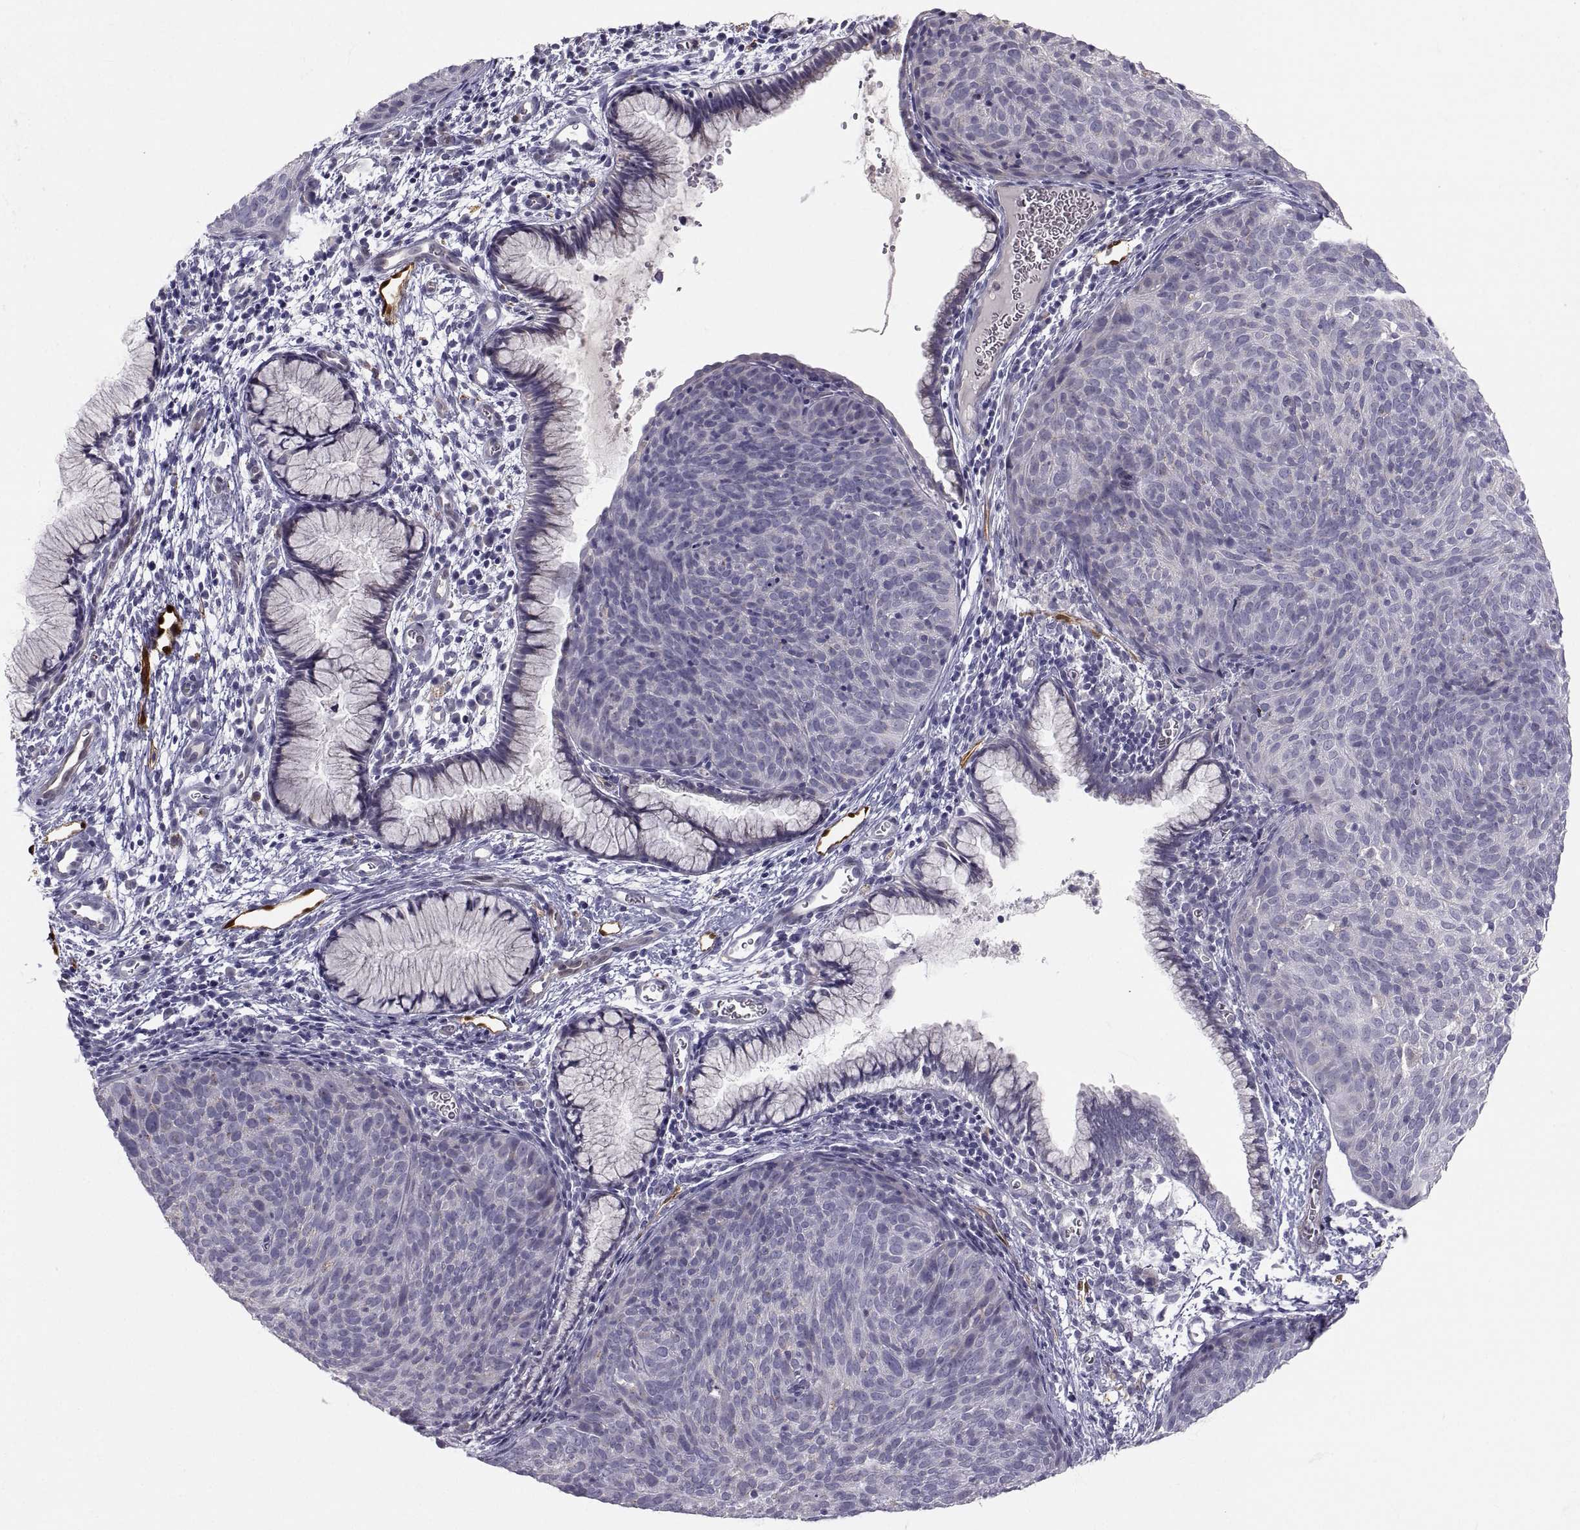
{"staining": {"intensity": "negative", "quantity": "none", "location": "none"}, "tissue": "cervical cancer", "cell_type": "Tumor cells", "image_type": "cancer", "snomed": [{"axis": "morphology", "description": "Squamous cell carcinoma, NOS"}, {"axis": "topography", "description": "Cervix"}], "caption": "High magnification brightfield microscopy of cervical squamous cell carcinoma stained with DAB (3,3'-diaminobenzidine) (brown) and counterstained with hematoxylin (blue): tumor cells show no significant positivity. (DAB (3,3'-diaminobenzidine) immunohistochemistry (IHC) with hematoxylin counter stain).", "gene": "PGM5", "patient": {"sex": "female", "age": 39}}